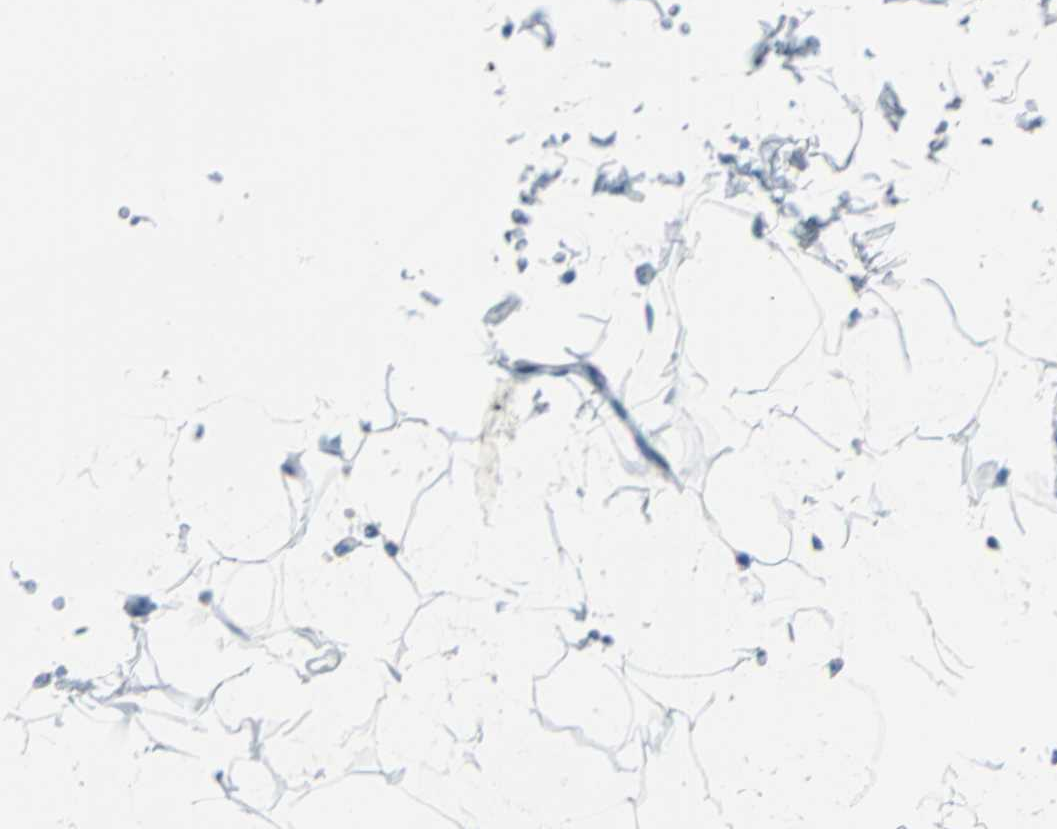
{"staining": {"intensity": "negative", "quantity": "none", "location": "none"}, "tissue": "adipose tissue", "cell_type": "Adipocytes", "image_type": "normal", "snomed": [{"axis": "morphology", "description": "Normal tissue, NOS"}, {"axis": "topography", "description": "Soft tissue"}], "caption": "A high-resolution histopathology image shows immunohistochemistry (IHC) staining of benign adipose tissue, which demonstrates no significant expression in adipocytes. (DAB (3,3'-diaminobenzidine) immunohistochemistry (IHC) visualized using brightfield microscopy, high magnification).", "gene": "DNAI2", "patient": {"sex": "male", "age": 72}}